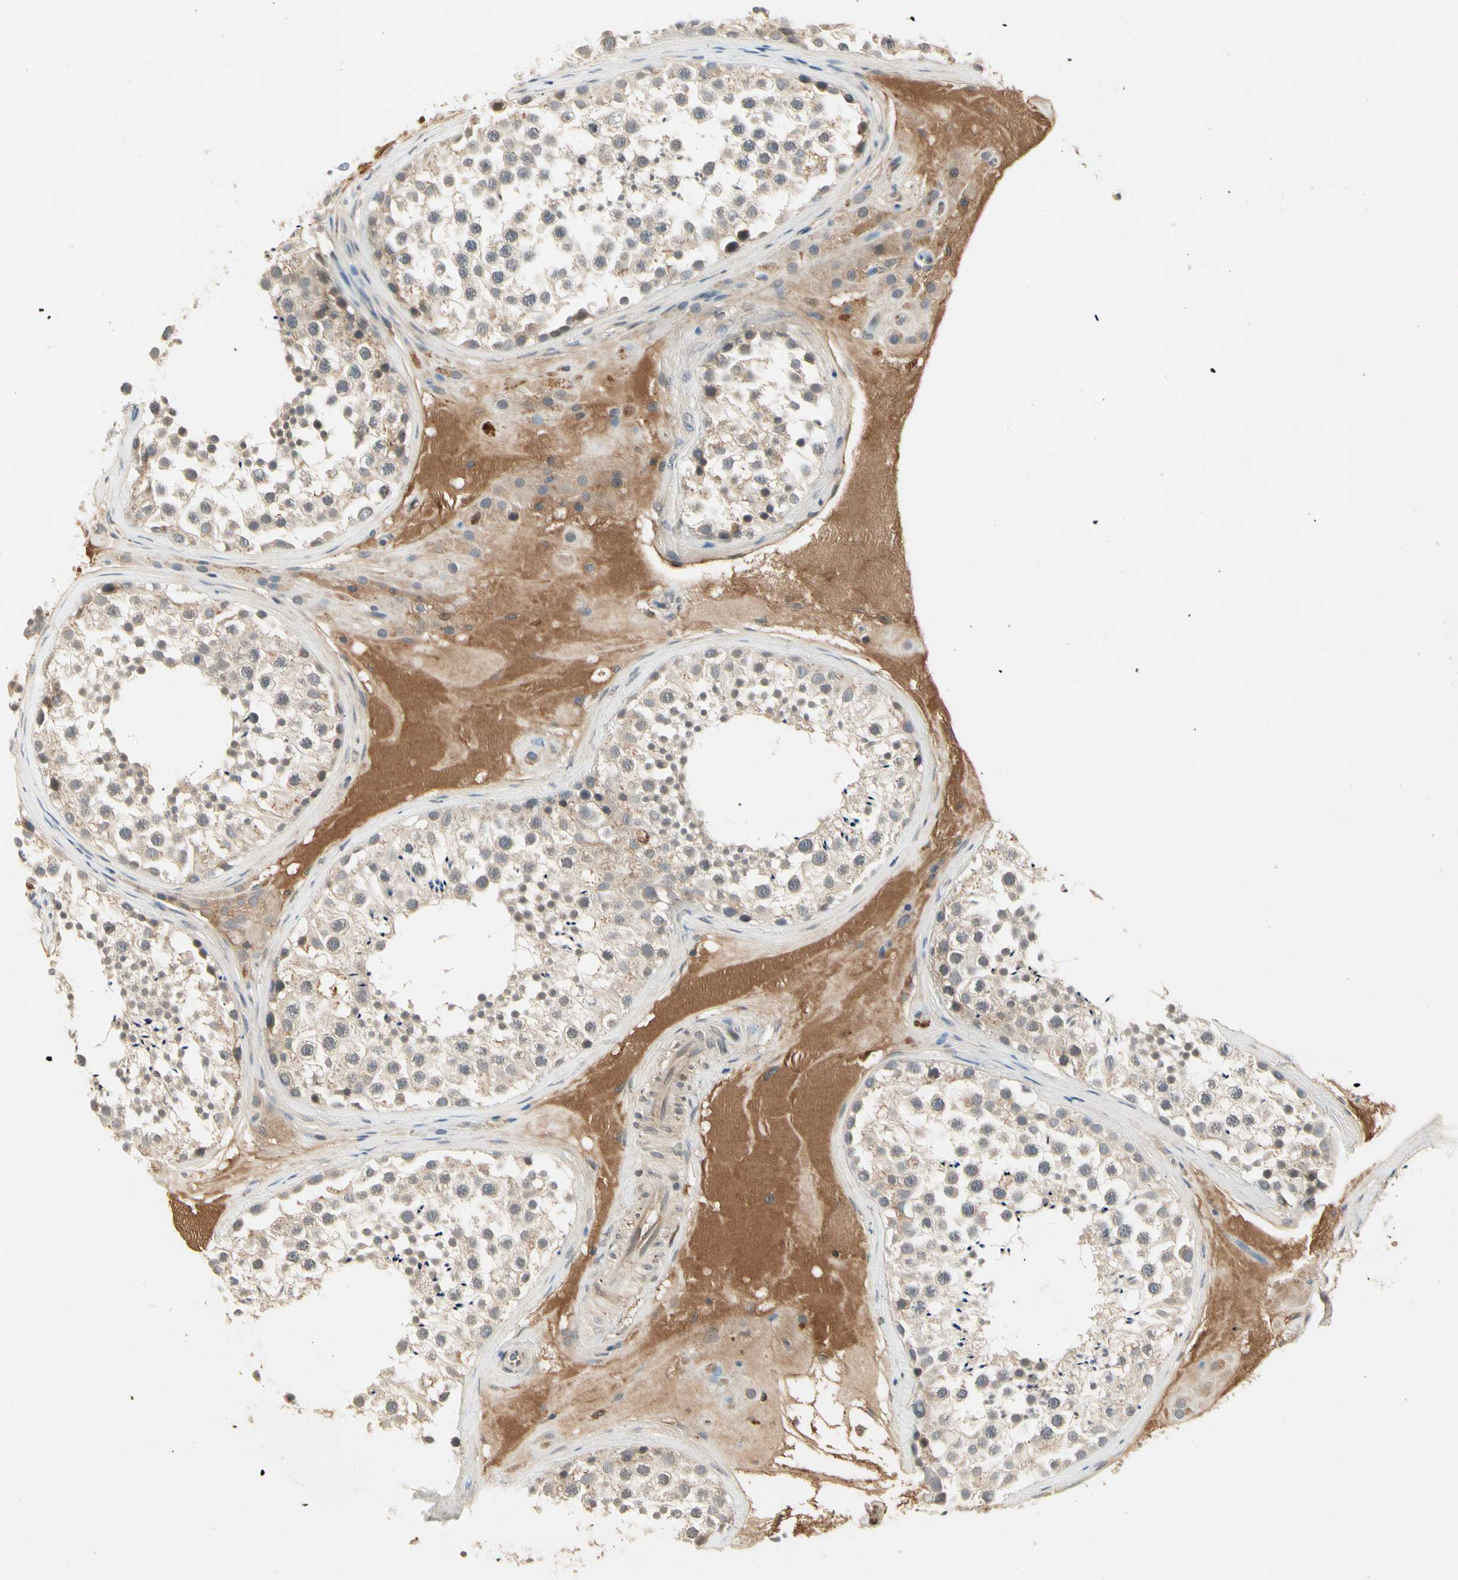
{"staining": {"intensity": "weak", "quantity": "<25%", "location": "cytoplasmic/membranous"}, "tissue": "testis", "cell_type": "Cells in seminiferous ducts", "image_type": "normal", "snomed": [{"axis": "morphology", "description": "Normal tissue, NOS"}, {"axis": "topography", "description": "Testis"}], "caption": "Immunohistochemical staining of unremarkable testis shows no significant staining in cells in seminiferous ducts.", "gene": "CCL4", "patient": {"sex": "male", "age": 46}}